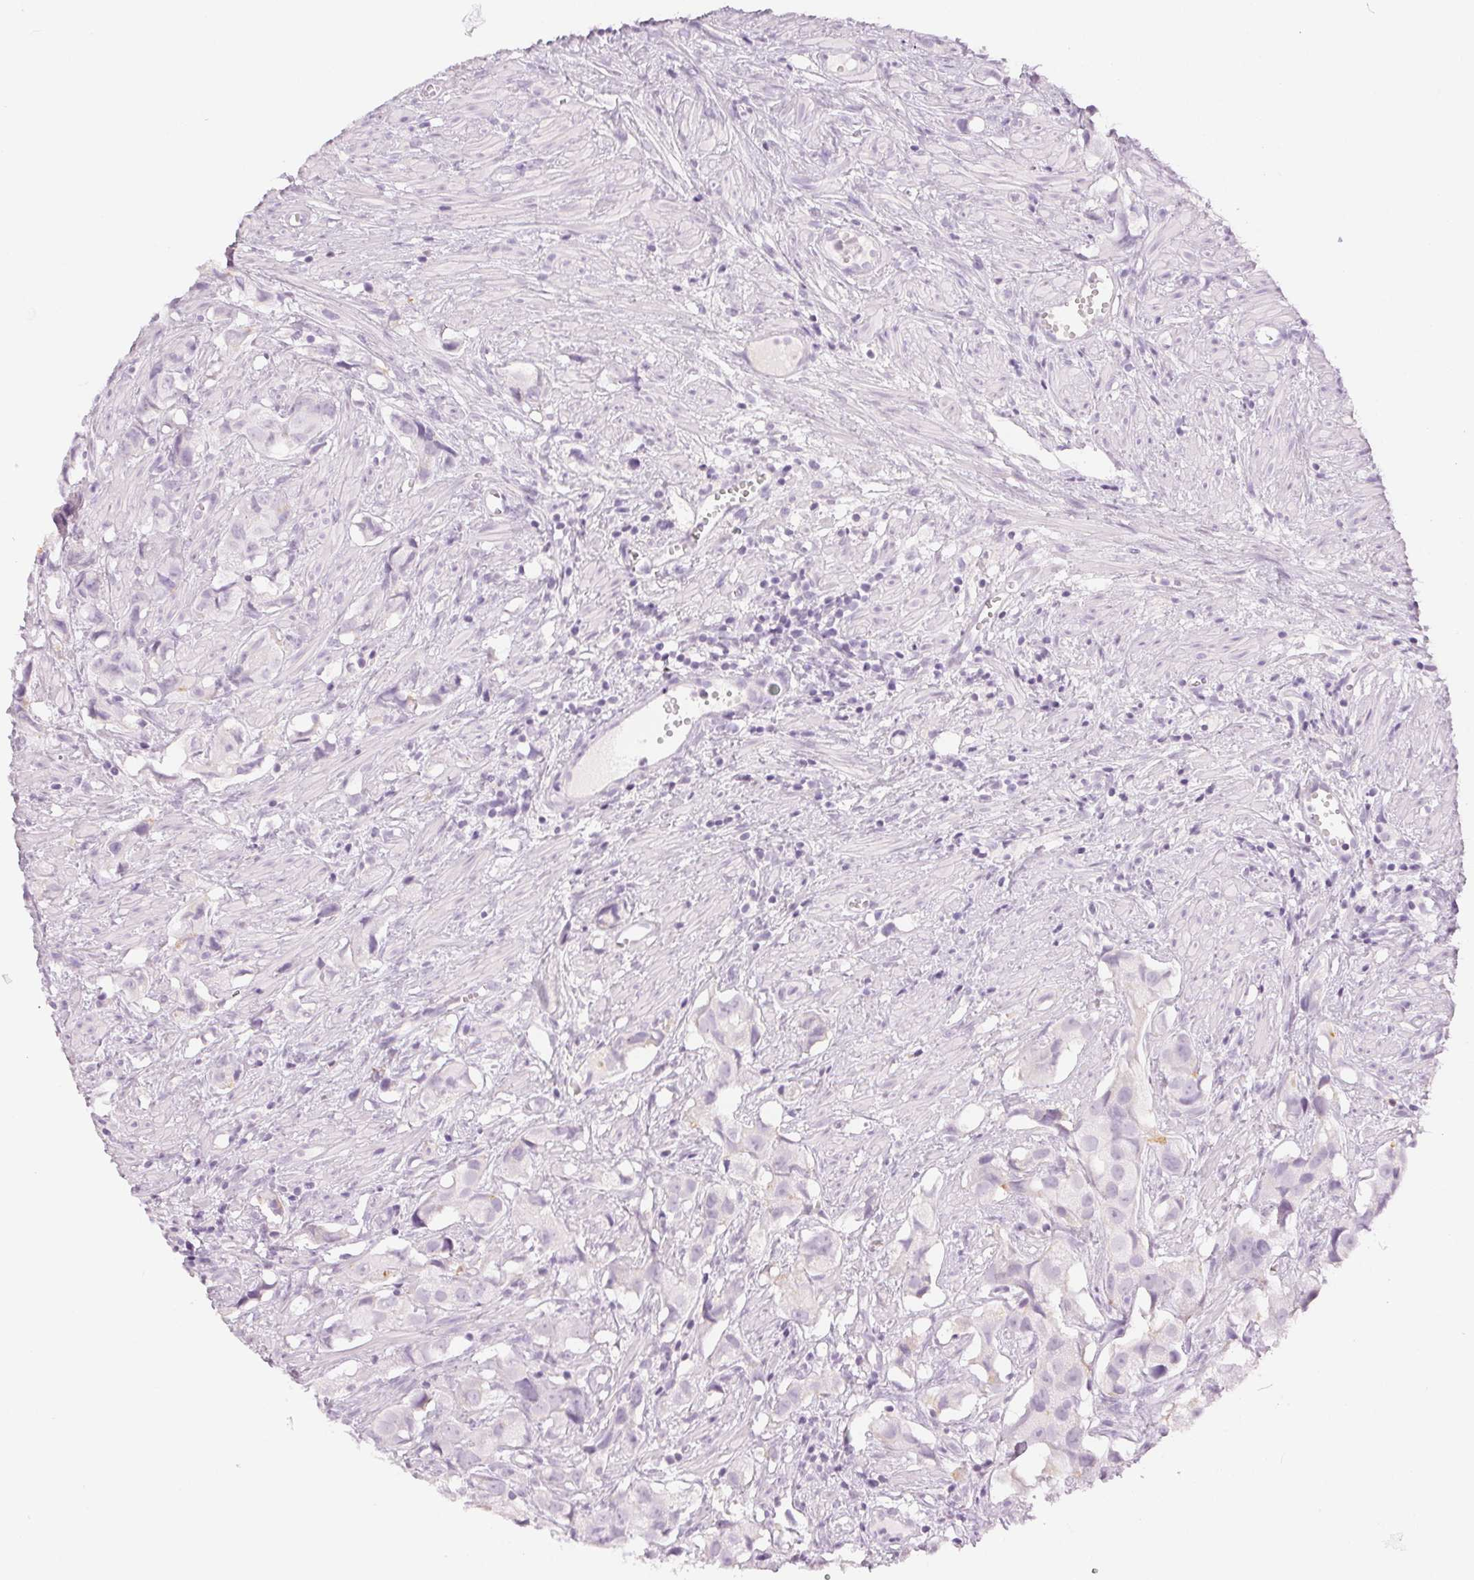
{"staining": {"intensity": "negative", "quantity": "none", "location": "none"}, "tissue": "prostate cancer", "cell_type": "Tumor cells", "image_type": "cancer", "snomed": [{"axis": "morphology", "description": "Adenocarcinoma, High grade"}, {"axis": "topography", "description": "Prostate"}], "caption": "The micrograph reveals no staining of tumor cells in prostate cancer.", "gene": "SLC5A2", "patient": {"sex": "male", "age": 58}}